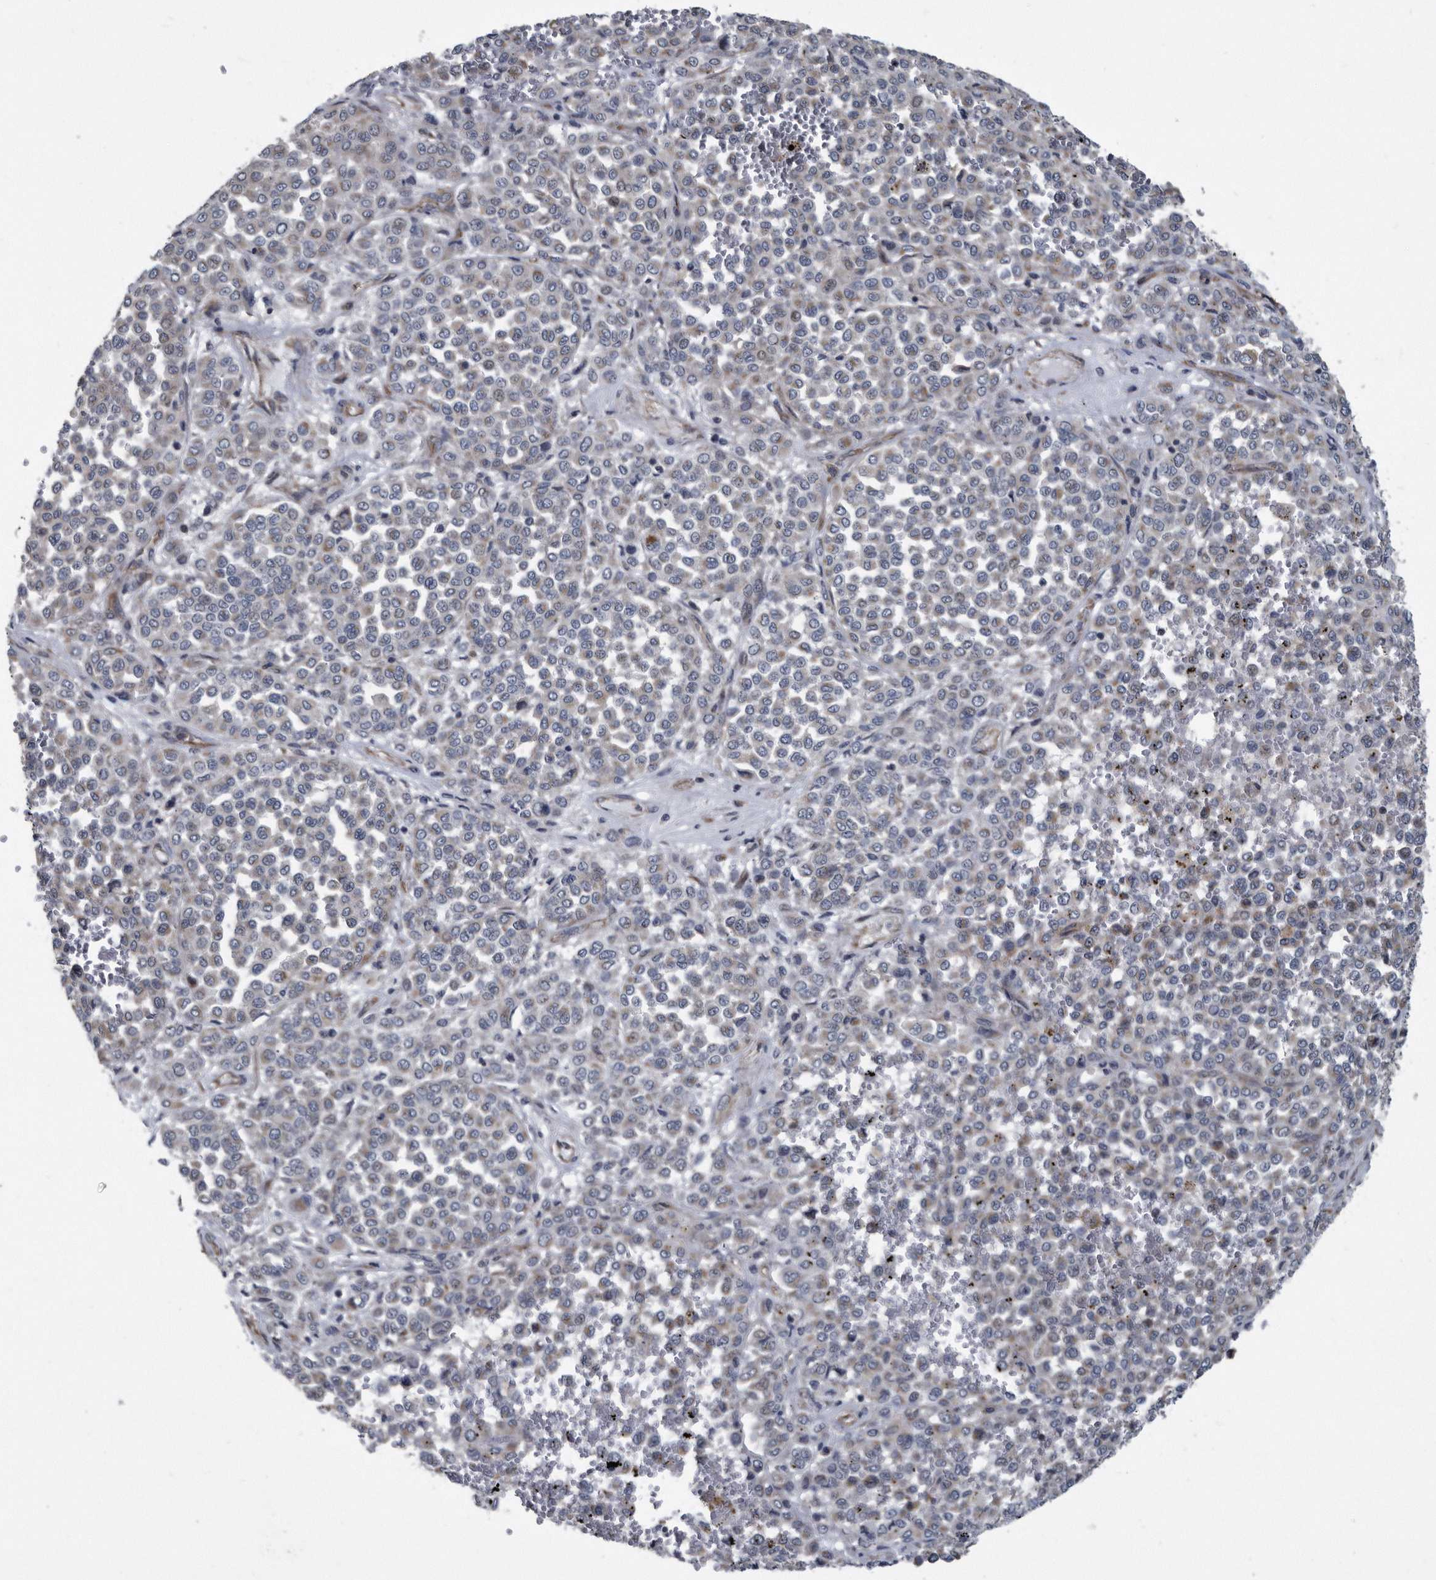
{"staining": {"intensity": "negative", "quantity": "none", "location": "none"}, "tissue": "melanoma", "cell_type": "Tumor cells", "image_type": "cancer", "snomed": [{"axis": "morphology", "description": "Malignant melanoma, Metastatic site"}, {"axis": "topography", "description": "Pancreas"}], "caption": "This image is of melanoma stained with immunohistochemistry to label a protein in brown with the nuclei are counter-stained blue. There is no staining in tumor cells.", "gene": "ARMCX1", "patient": {"sex": "female", "age": 30}}